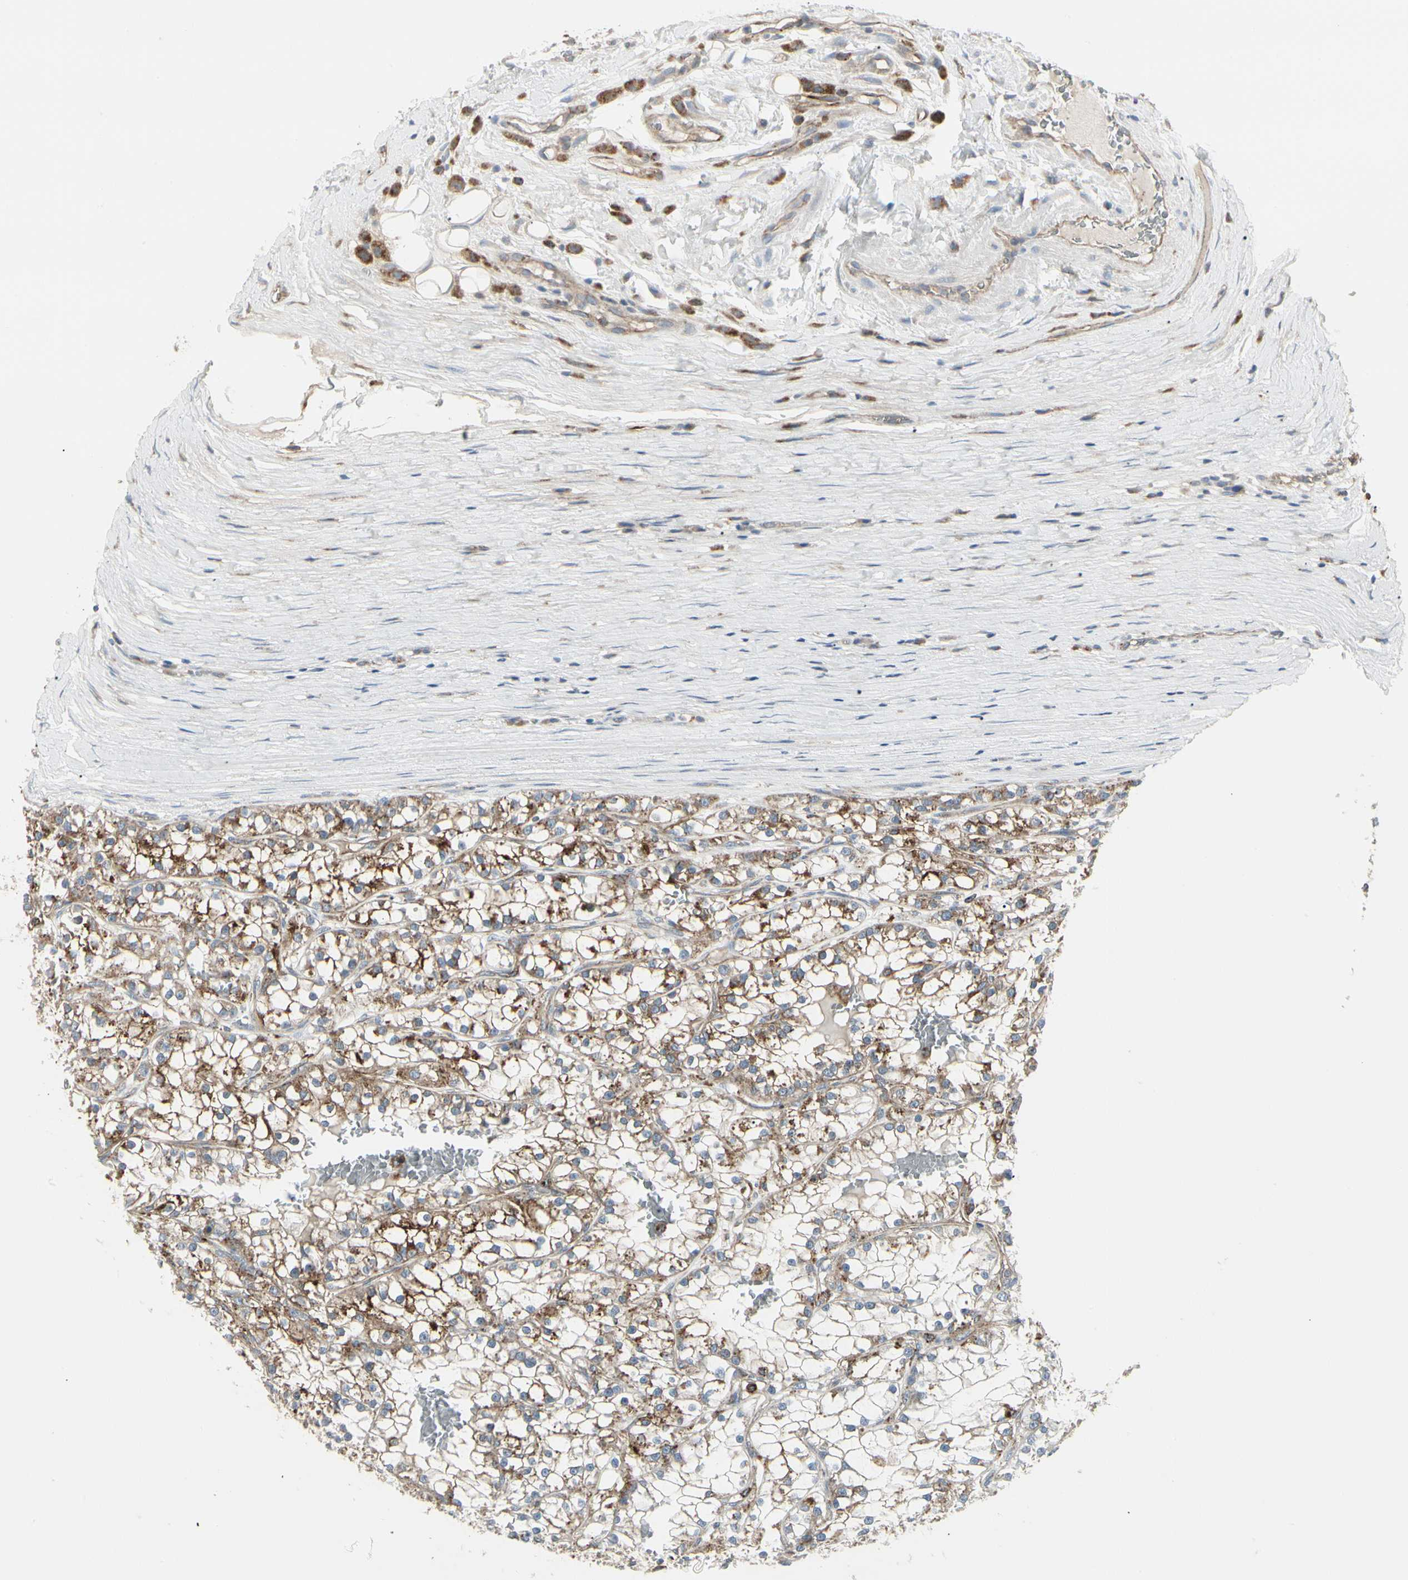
{"staining": {"intensity": "moderate", "quantity": ">75%", "location": "cytoplasmic/membranous"}, "tissue": "renal cancer", "cell_type": "Tumor cells", "image_type": "cancer", "snomed": [{"axis": "morphology", "description": "Adenocarcinoma, NOS"}, {"axis": "topography", "description": "Kidney"}], "caption": "The micrograph shows immunohistochemical staining of renal cancer. There is moderate cytoplasmic/membranous positivity is identified in about >75% of tumor cells. The staining was performed using DAB, with brown indicating positive protein expression. Nuclei are stained blue with hematoxylin.", "gene": "ATP6V1B2", "patient": {"sex": "female", "age": 52}}